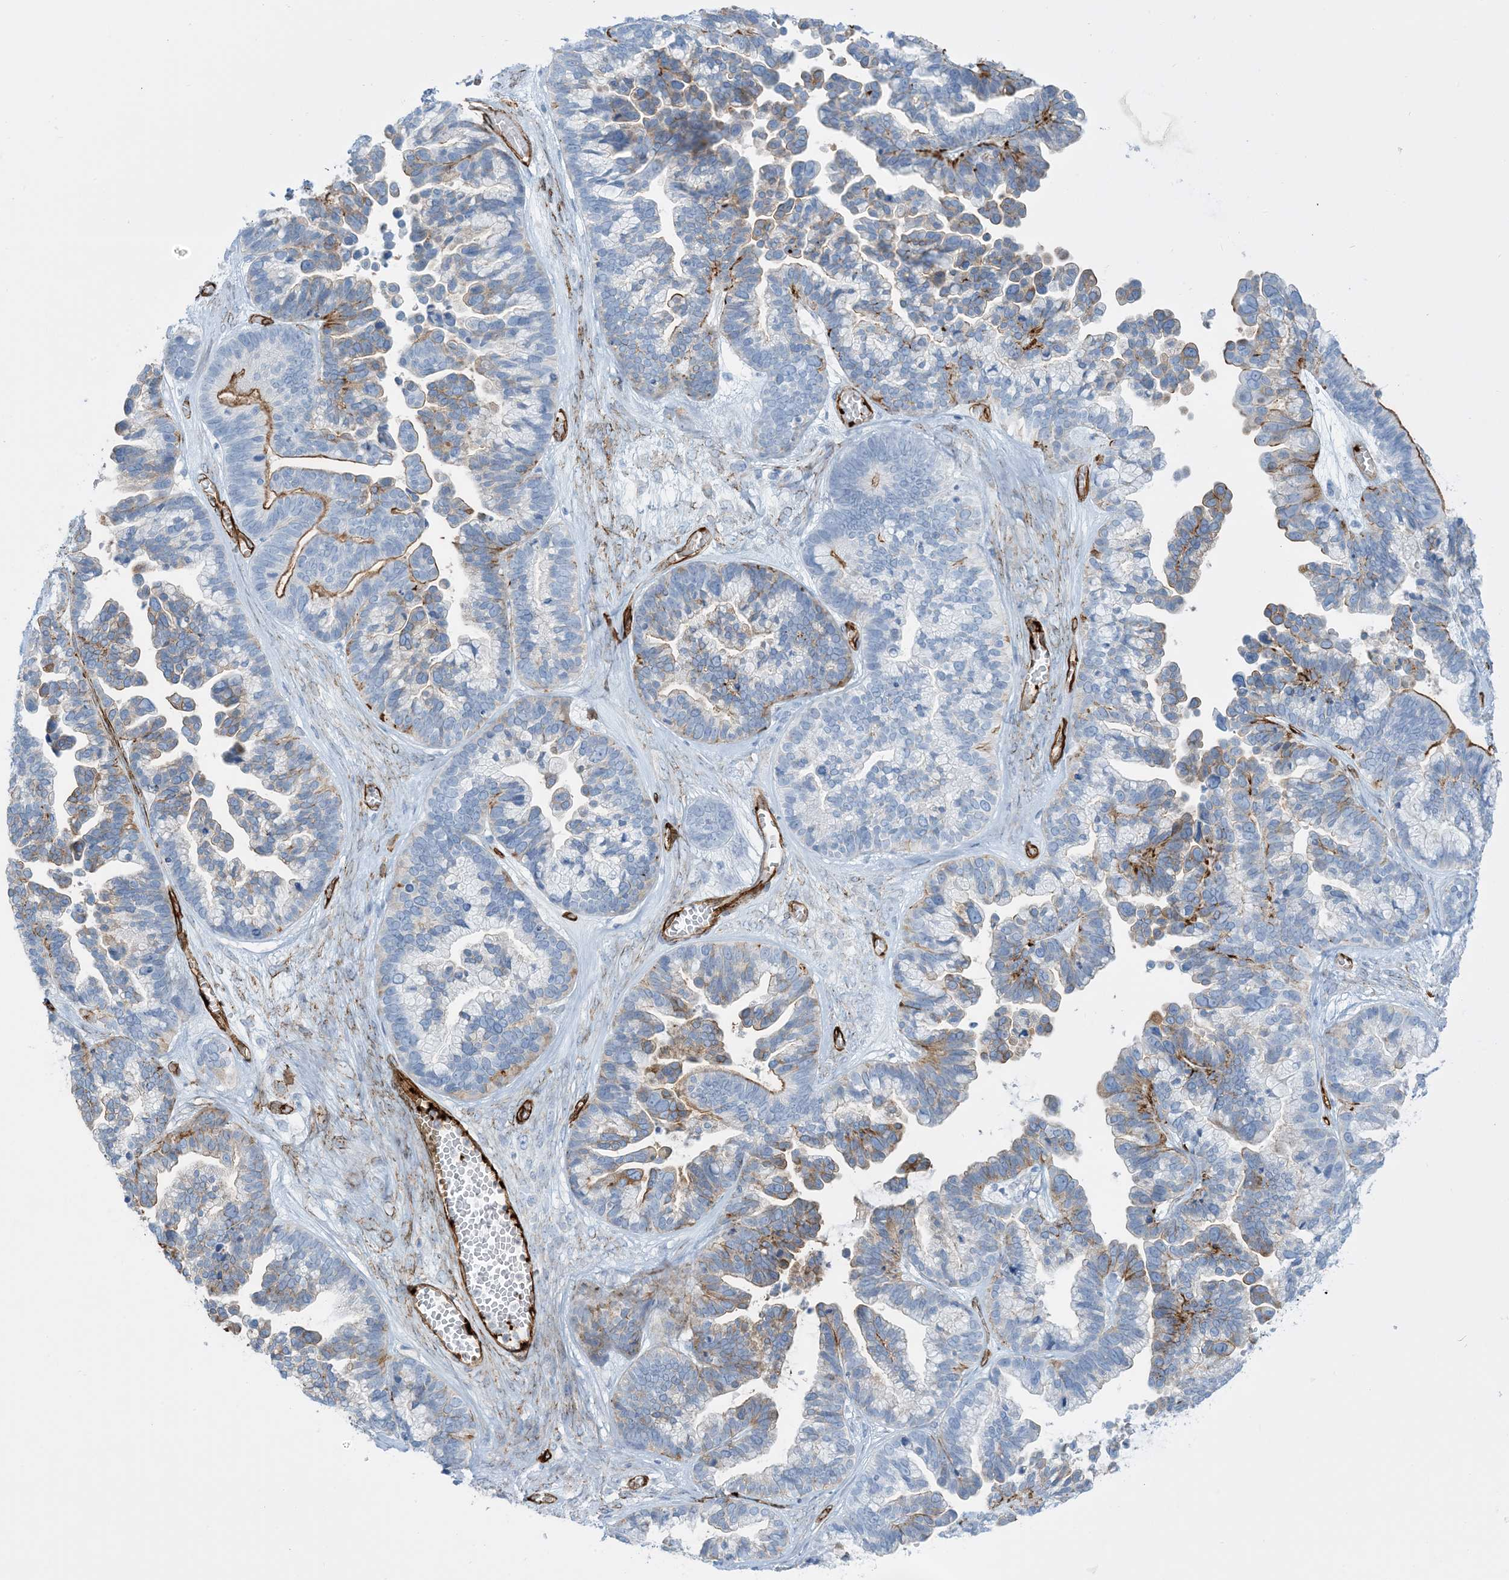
{"staining": {"intensity": "moderate", "quantity": "25%-75%", "location": "cytoplasmic/membranous"}, "tissue": "ovarian cancer", "cell_type": "Tumor cells", "image_type": "cancer", "snomed": [{"axis": "morphology", "description": "Cystadenocarcinoma, serous, NOS"}, {"axis": "topography", "description": "Ovary"}], "caption": "Immunohistochemical staining of ovarian cancer (serous cystadenocarcinoma) reveals medium levels of moderate cytoplasmic/membranous expression in about 25%-75% of tumor cells.", "gene": "EPS8L3", "patient": {"sex": "female", "age": 56}}